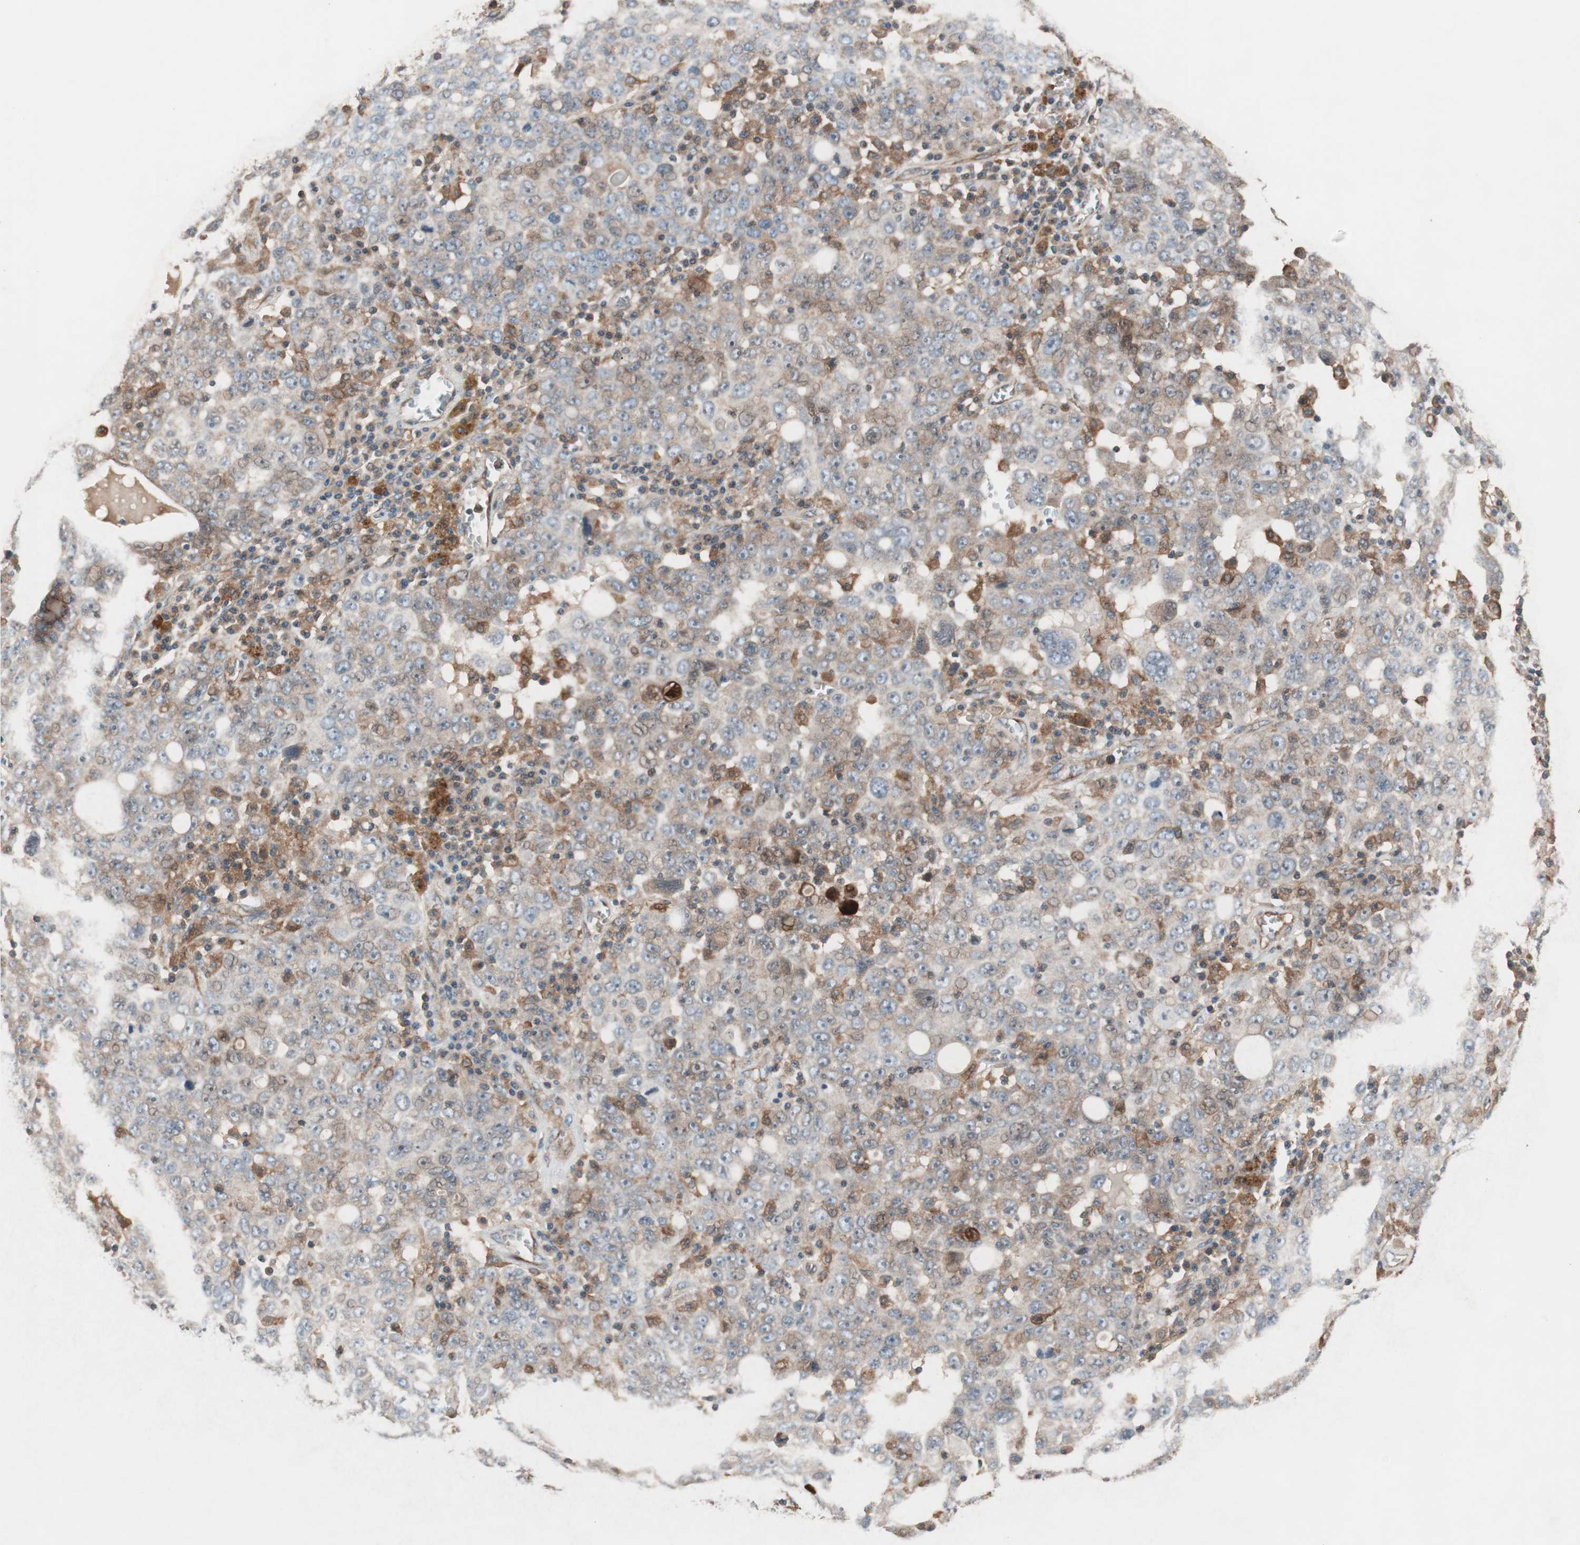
{"staining": {"intensity": "moderate", "quantity": ">75%", "location": "cytoplasmic/membranous"}, "tissue": "ovarian cancer", "cell_type": "Tumor cells", "image_type": "cancer", "snomed": [{"axis": "morphology", "description": "Carcinoma, endometroid"}, {"axis": "topography", "description": "Ovary"}], "caption": "Tumor cells demonstrate moderate cytoplasmic/membranous expression in approximately >75% of cells in ovarian endometroid carcinoma.", "gene": "STAB1", "patient": {"sex": "female", "age": 62}}